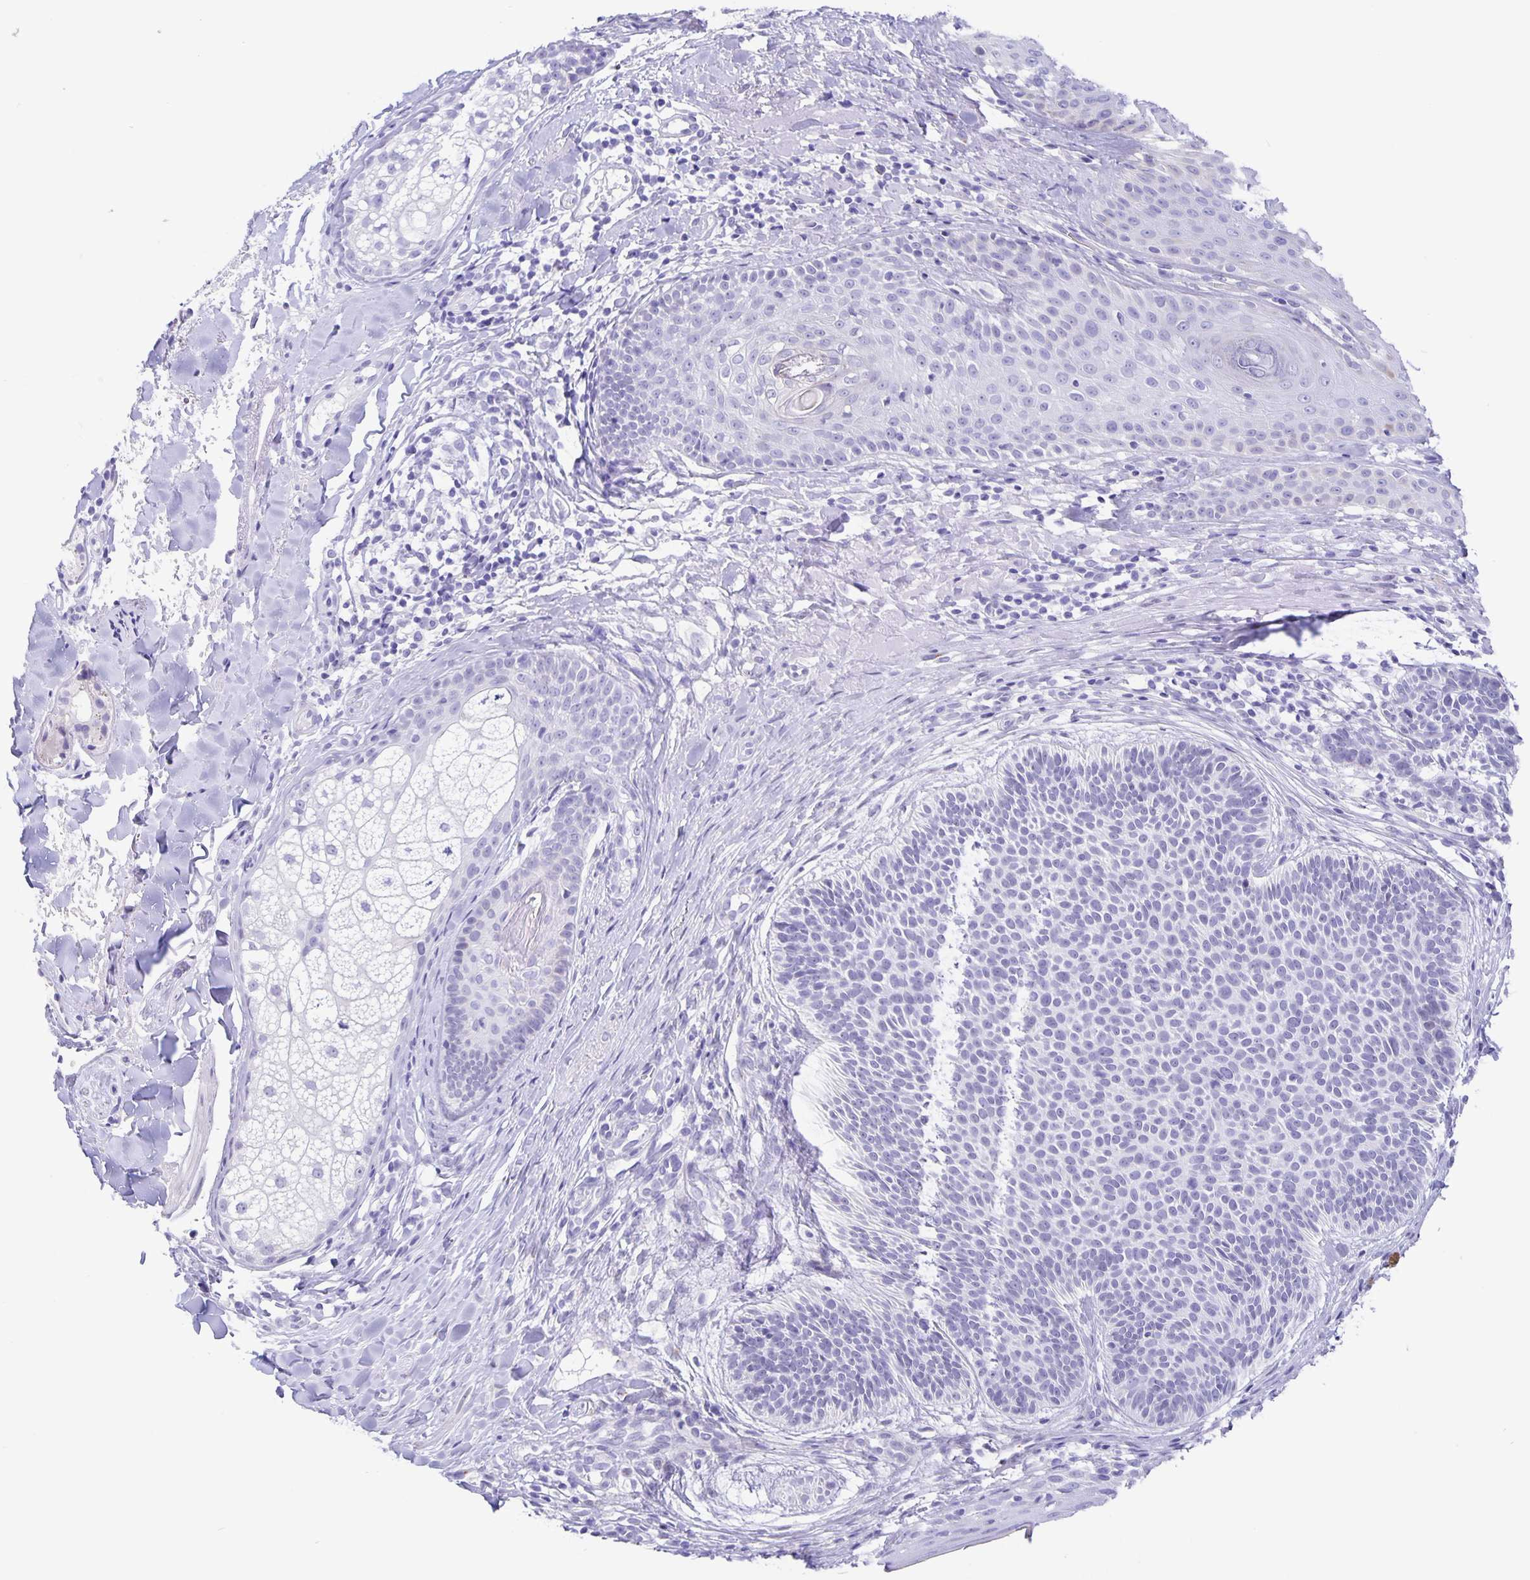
{"staining": {"intensity": "negative", "quantity": "none", "location": "none"}, "tissue": "skin cancer", "cell_type": "Tumor cells", "image_type": "cancer", "snomed": [{"axis": "morphology", "description": "Basal cell carcinoma"}, {"axis": "topography", "description": "Skin"}], "caption": "High magnification brightfield microscopy of basal cell carcinoma (skin) stained with DAB (brown) and counterstained with hematoxylin (blue): tumor cells show no significant staining.", "gene": "ERMN", "patient": {"sex": "male", "age": 82}}